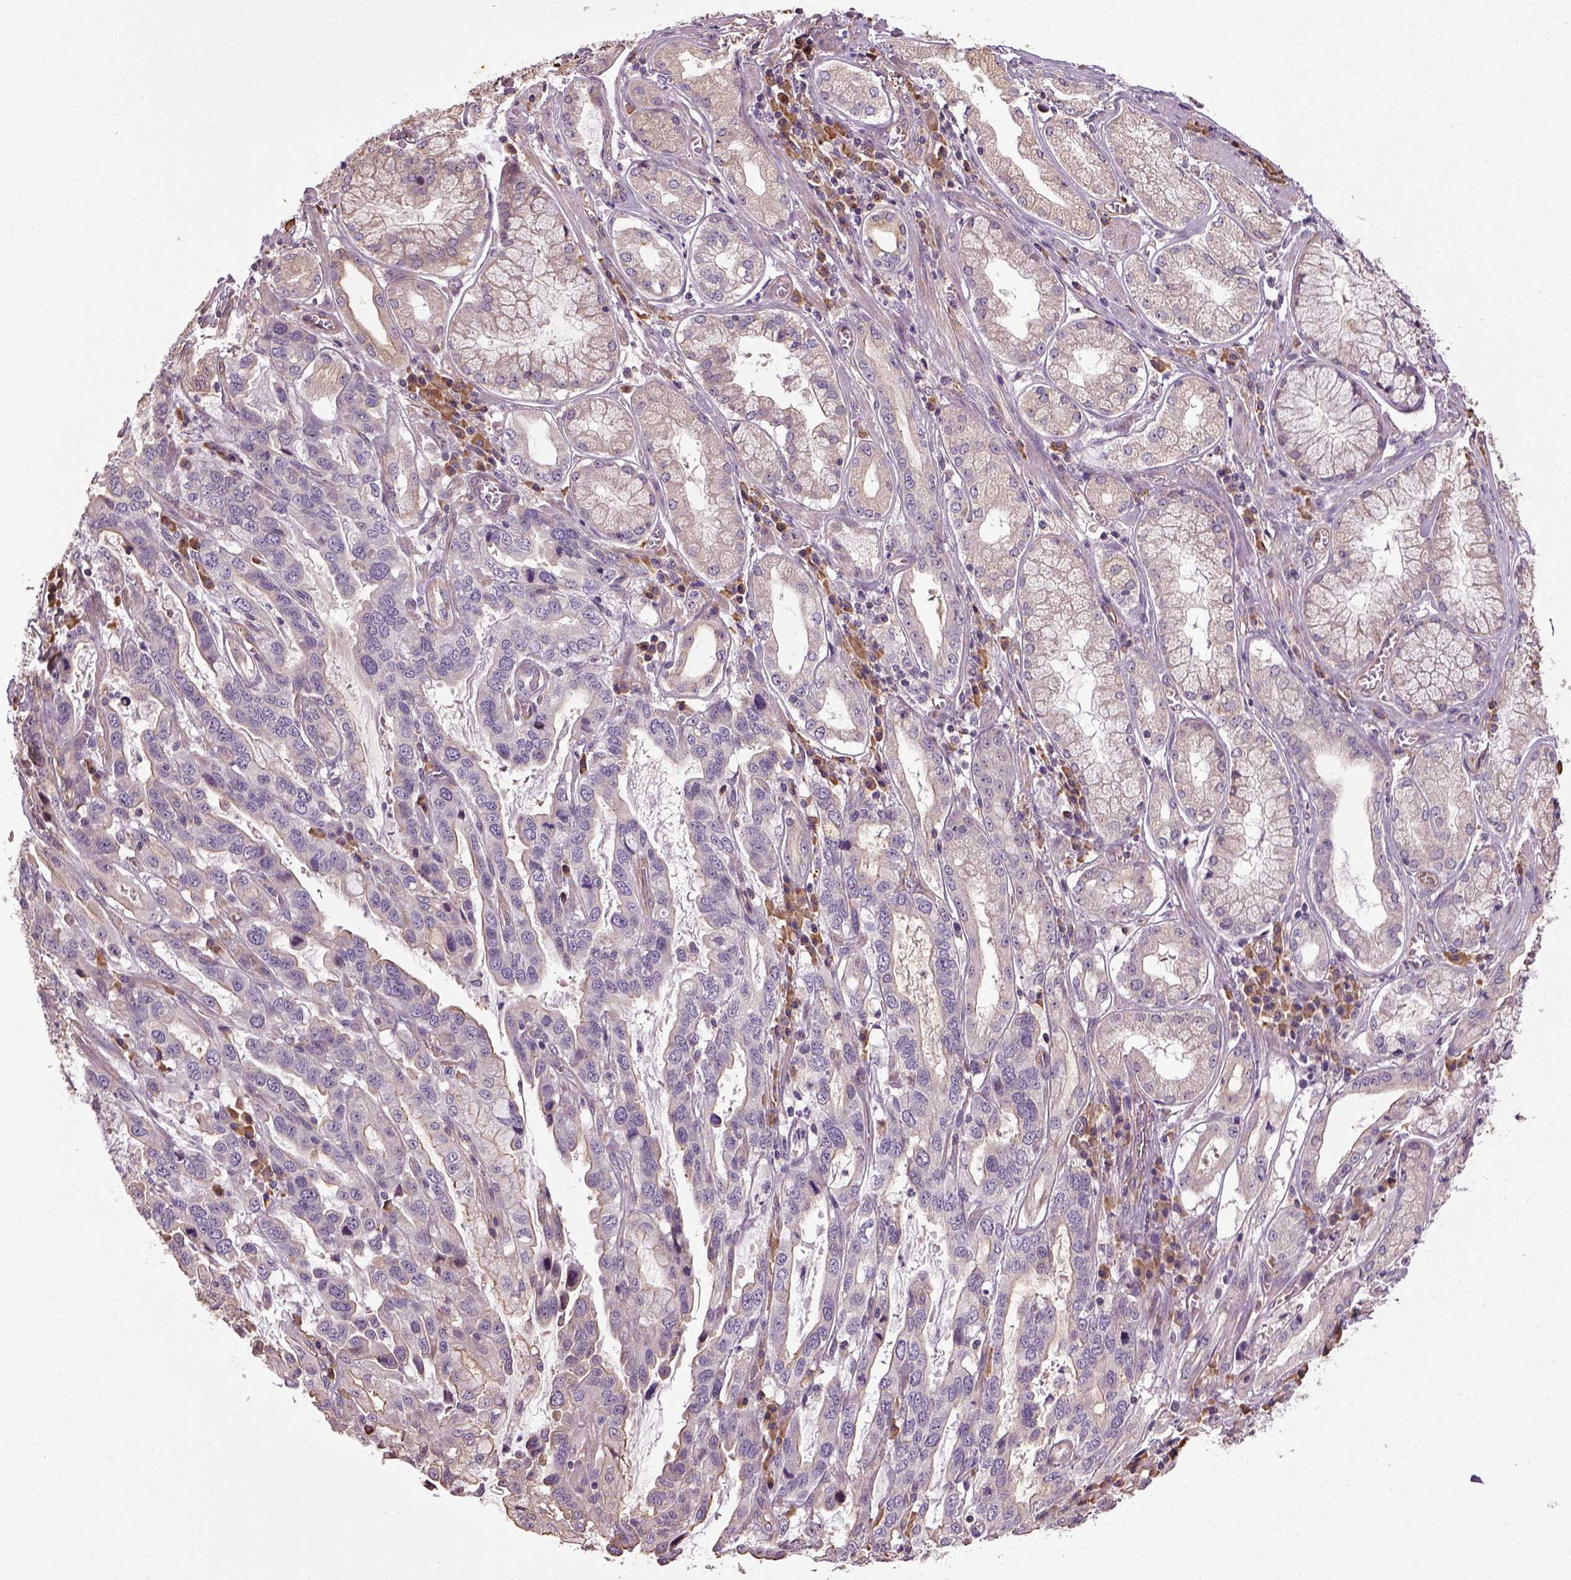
{"staining": {"intensity": "negative", "quantity": "none", "location": "none"}, "tissue": "stomach cancer", "cell_type": "Tumor cells", "image_type": "cancer", "snomed": [{"axis": "morphology", "description": "Adenocarcinoma, NOS"}, {"axis": "topography", "description": "Stomach, lower"}], "caption": "The image reveals no significant staining in tumor cells of stomach cancer (adenocarcinoma). Brightfield microscopy of IHC stained with DAB (3,3'-diaminobenzidine) (brown) and hematoxylin (blue), captured at high magnification.", "gene": "TPRG1", "patient": {"sex": "female", "age": 76}}